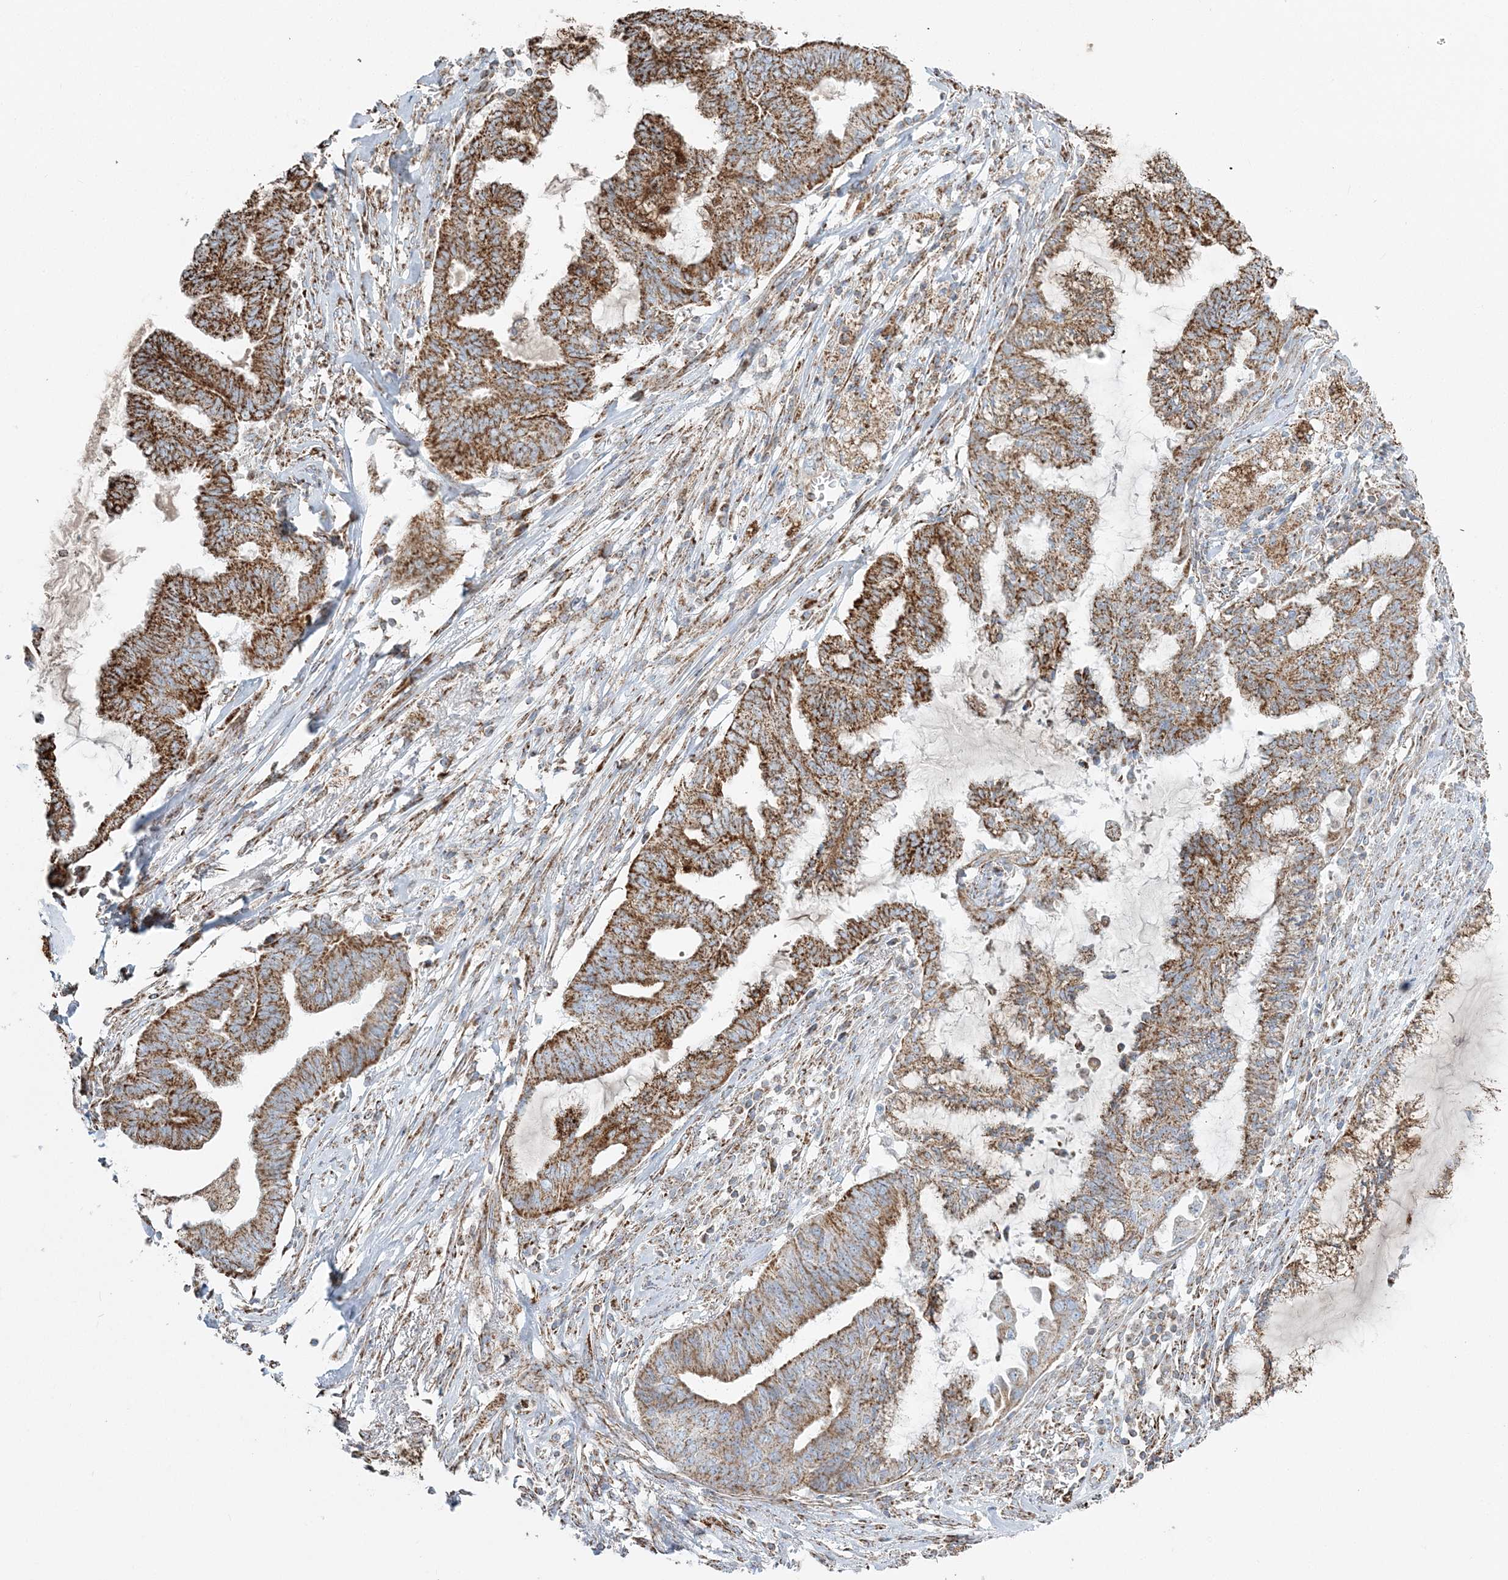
{"staining": {"intensity": "strong", "quantity": ">75%", "location": "cytoplasmic/membranous"}, "tissue": "endometrial cancer", "cell_type": "Tumor cells", "image_type": "cancer", "snomed": [{"axis": "morphology", "description": "Adenocarcinoma, NOS"}, {"axis": "topography", "description": "Endometrium"}], "caption": "Immunohistochemistry (IHC) of human endometrial adenocarcinoma shows high levels of strong cytoplasmic/membranous positivity in about >75% of tumor cells.", "gene": "RAB11FIP3", "patient": {"sex": "female", "age": 86}}